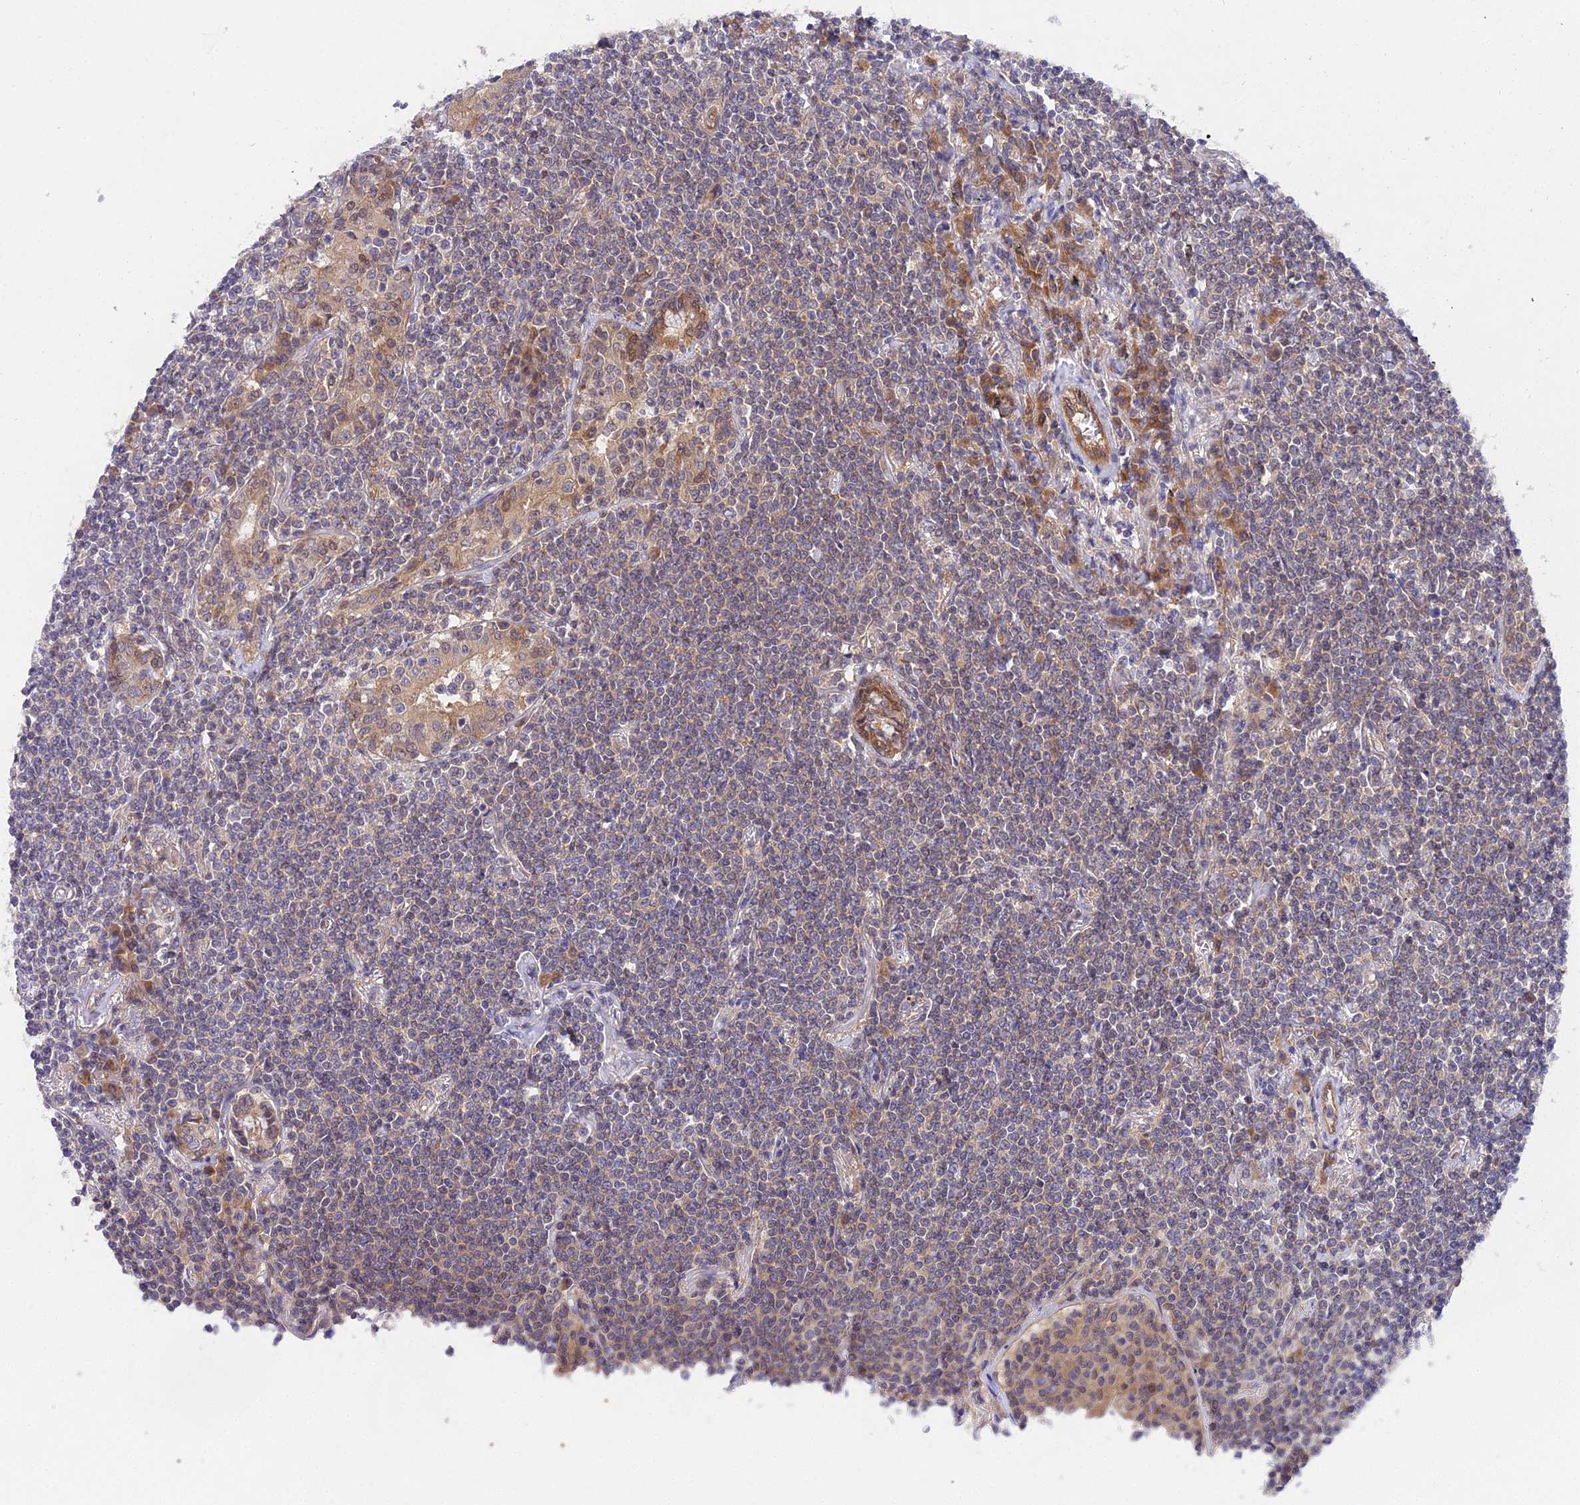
{"staining": {"intensity": "weak", "quantity": "<25%", "location": "cytoplasmic/membranous"}, "tissue": "lymphoma", "cell_type": "Tumor cells", "image_type": "cancer", "snomed": [{"axis": "morphology", "description": "Malignant lymphoma, non-Hodgkin's type, Low grade"}, {"axis": "topography", "description": "Lung"}], "caption": "The micrograph reveals no significant expression in tumor cells of lymphoma.", "gene": "PPP2R2C", "patient": {"sex": "female", "age": 71}}